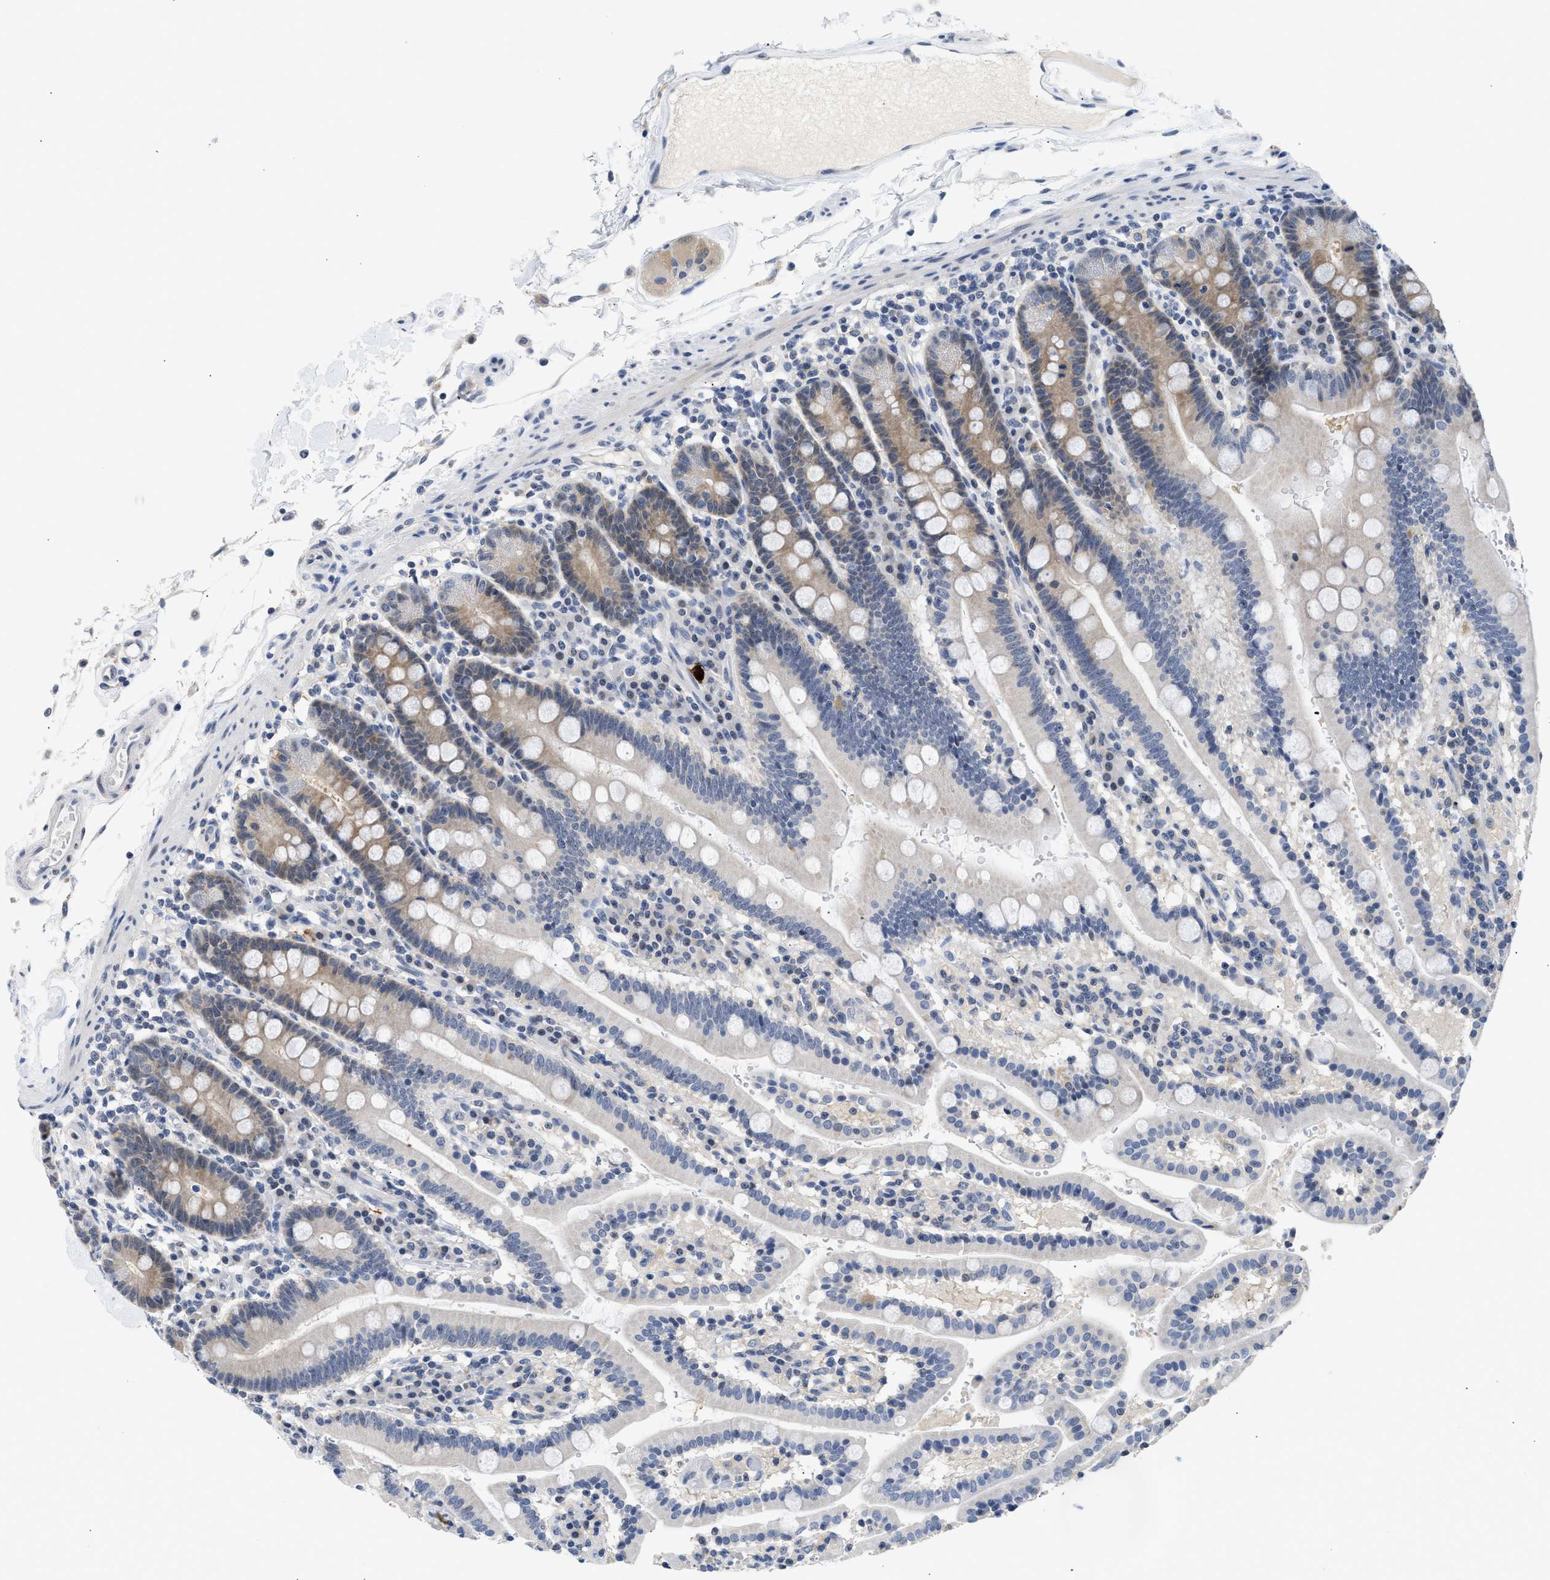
{"staining": {"intensity": "weak", "quantity": "25%-75%", "location": "cytoplasmic/membranous"}, "tissue": "duodenum", "cell_type": "Glandular cells", "image_type": "normal", "snomed": [{"axis": "morphology", "description": "Normal tissue, NOS"}, {"axis": "topography", "description": "Small intestine, NOS"}], "caption": "A low amount of weak cytoplasmic/membranous positivity is appreciated in about 25%-75% of glandular cells in normal duodenum. (DAB = brown stain, brightfield microscopy at high magnification).", "gene": "PPM1L", "patient": {"sex": "female", "age": 71}}